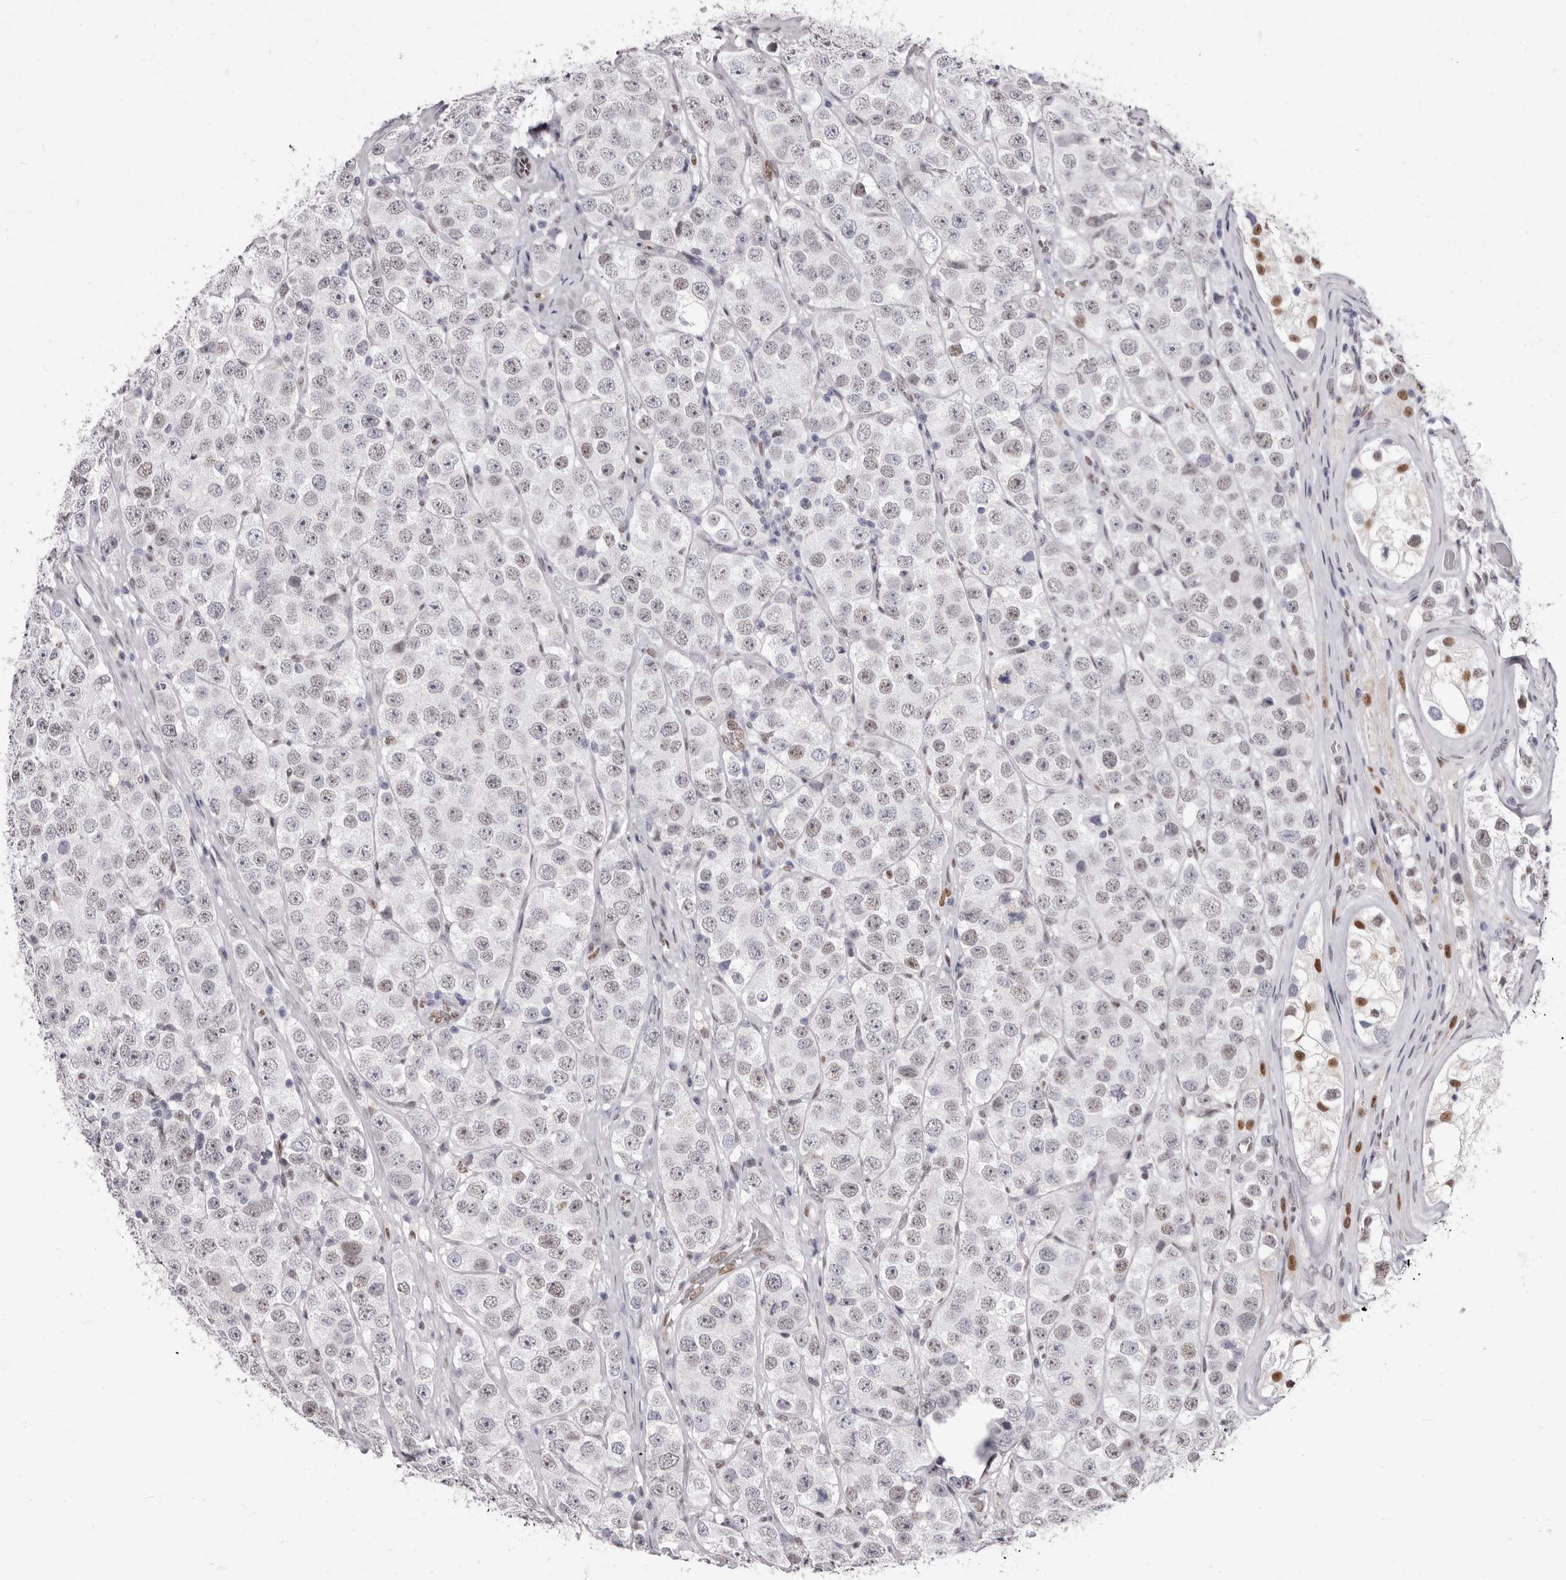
{"staining": {"intensity": "negative", "quantity": "none", "location": "none"}, "tissue": "testis cancer", "cell_type": "Tumor cells", "image_type": "cancer", "snomed": [{"axis": "morphology", "description": "Seminoma, NOS"}, {"axis": "topography", "description": "Testis"}], "caption": "This is an immunohistochemistry (IHC) image of human testis seminoma. There is no positivity in tumor cells.", "gene": "ZNF326", "patient": {"sex": "male", "age": 28}}